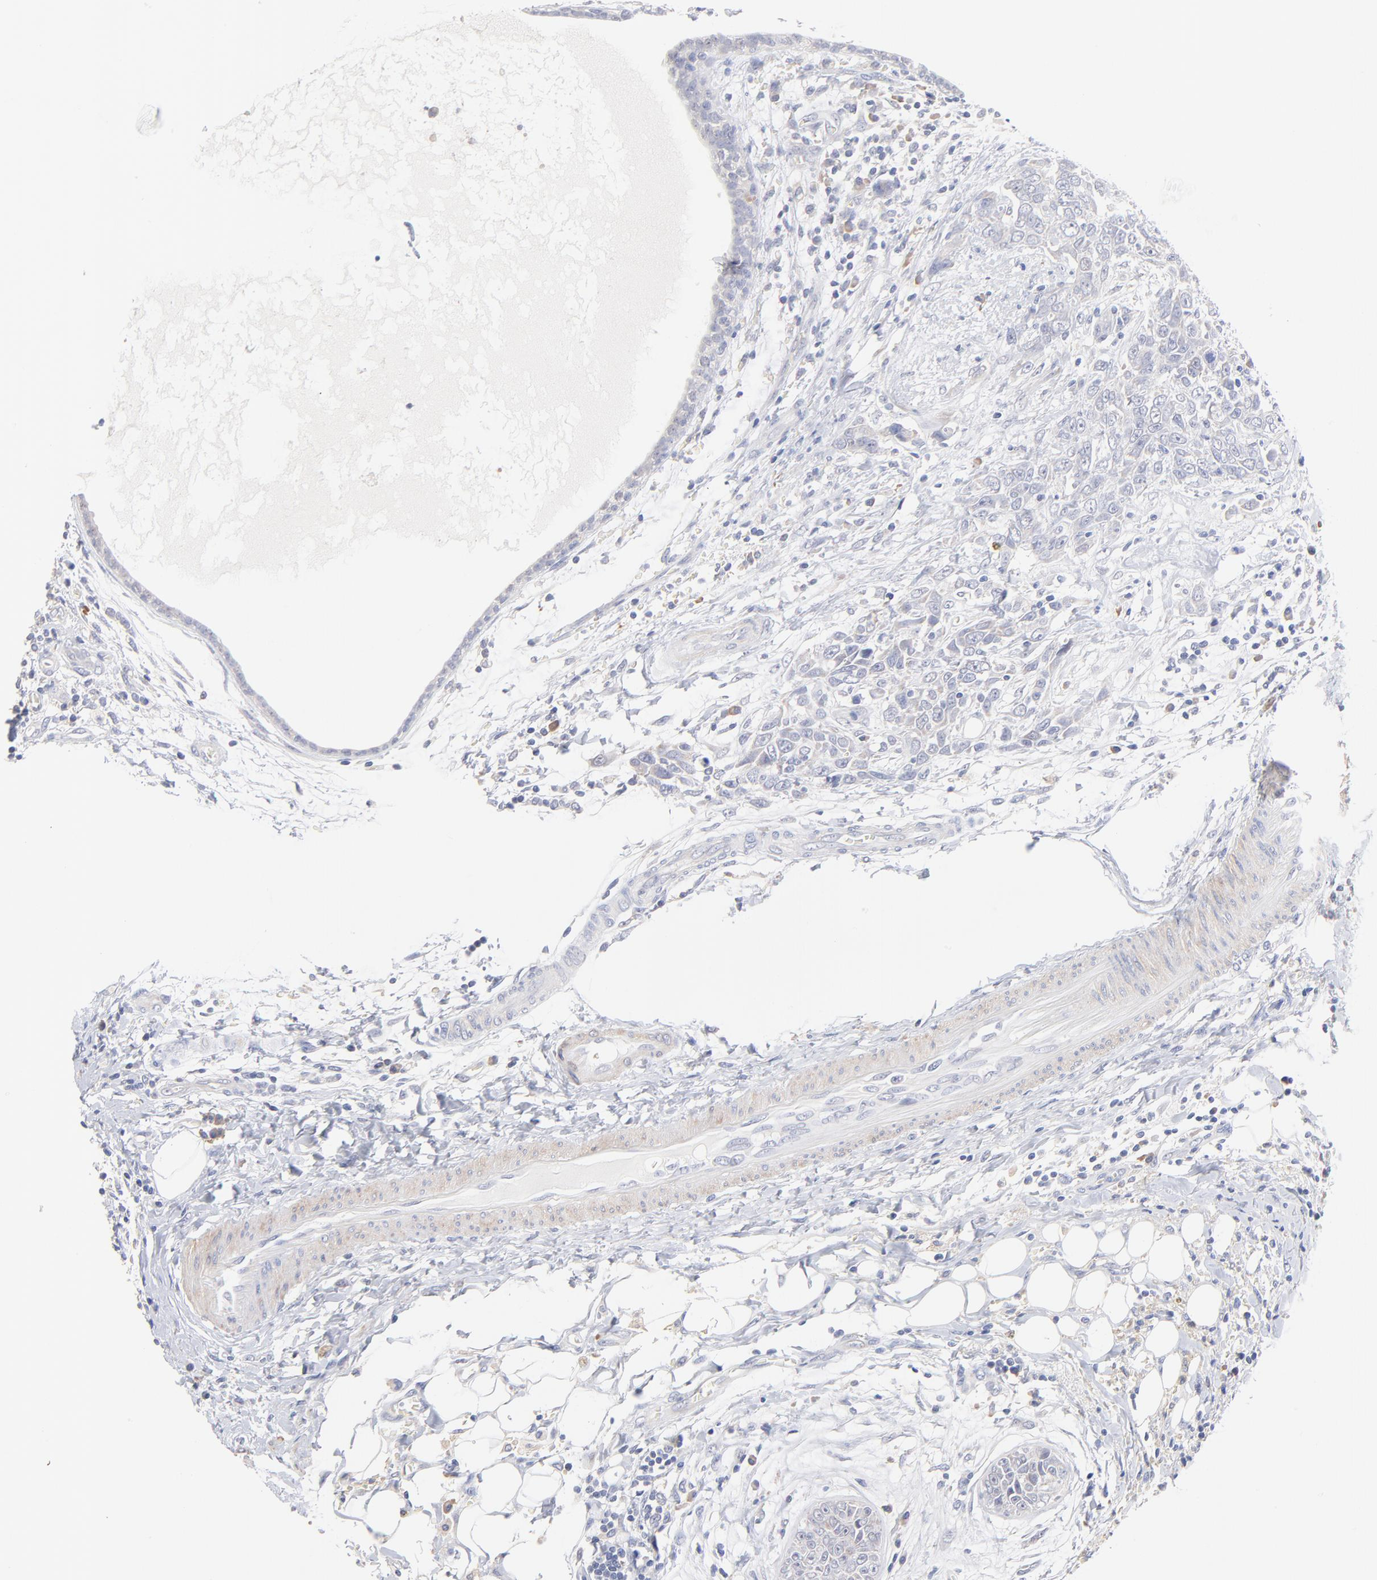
{"staining": {"intensity": "negative", "quantity": "none", "location": "none"}, "tissue": "breast cancer", "cell_type": "Tumor cells", "image_type": "cancer", "snomed": [{"axis": "morphology", "description": "Duct carcinoma"}, {"axis": "topography", "description": "Breast"}], "caption": "A photomicrograph of breast cancer stained for a protein exhibits no brown staining in tumor cells.", "gene": "TWNK", "patient": {"sex": "female", "age": 50}}